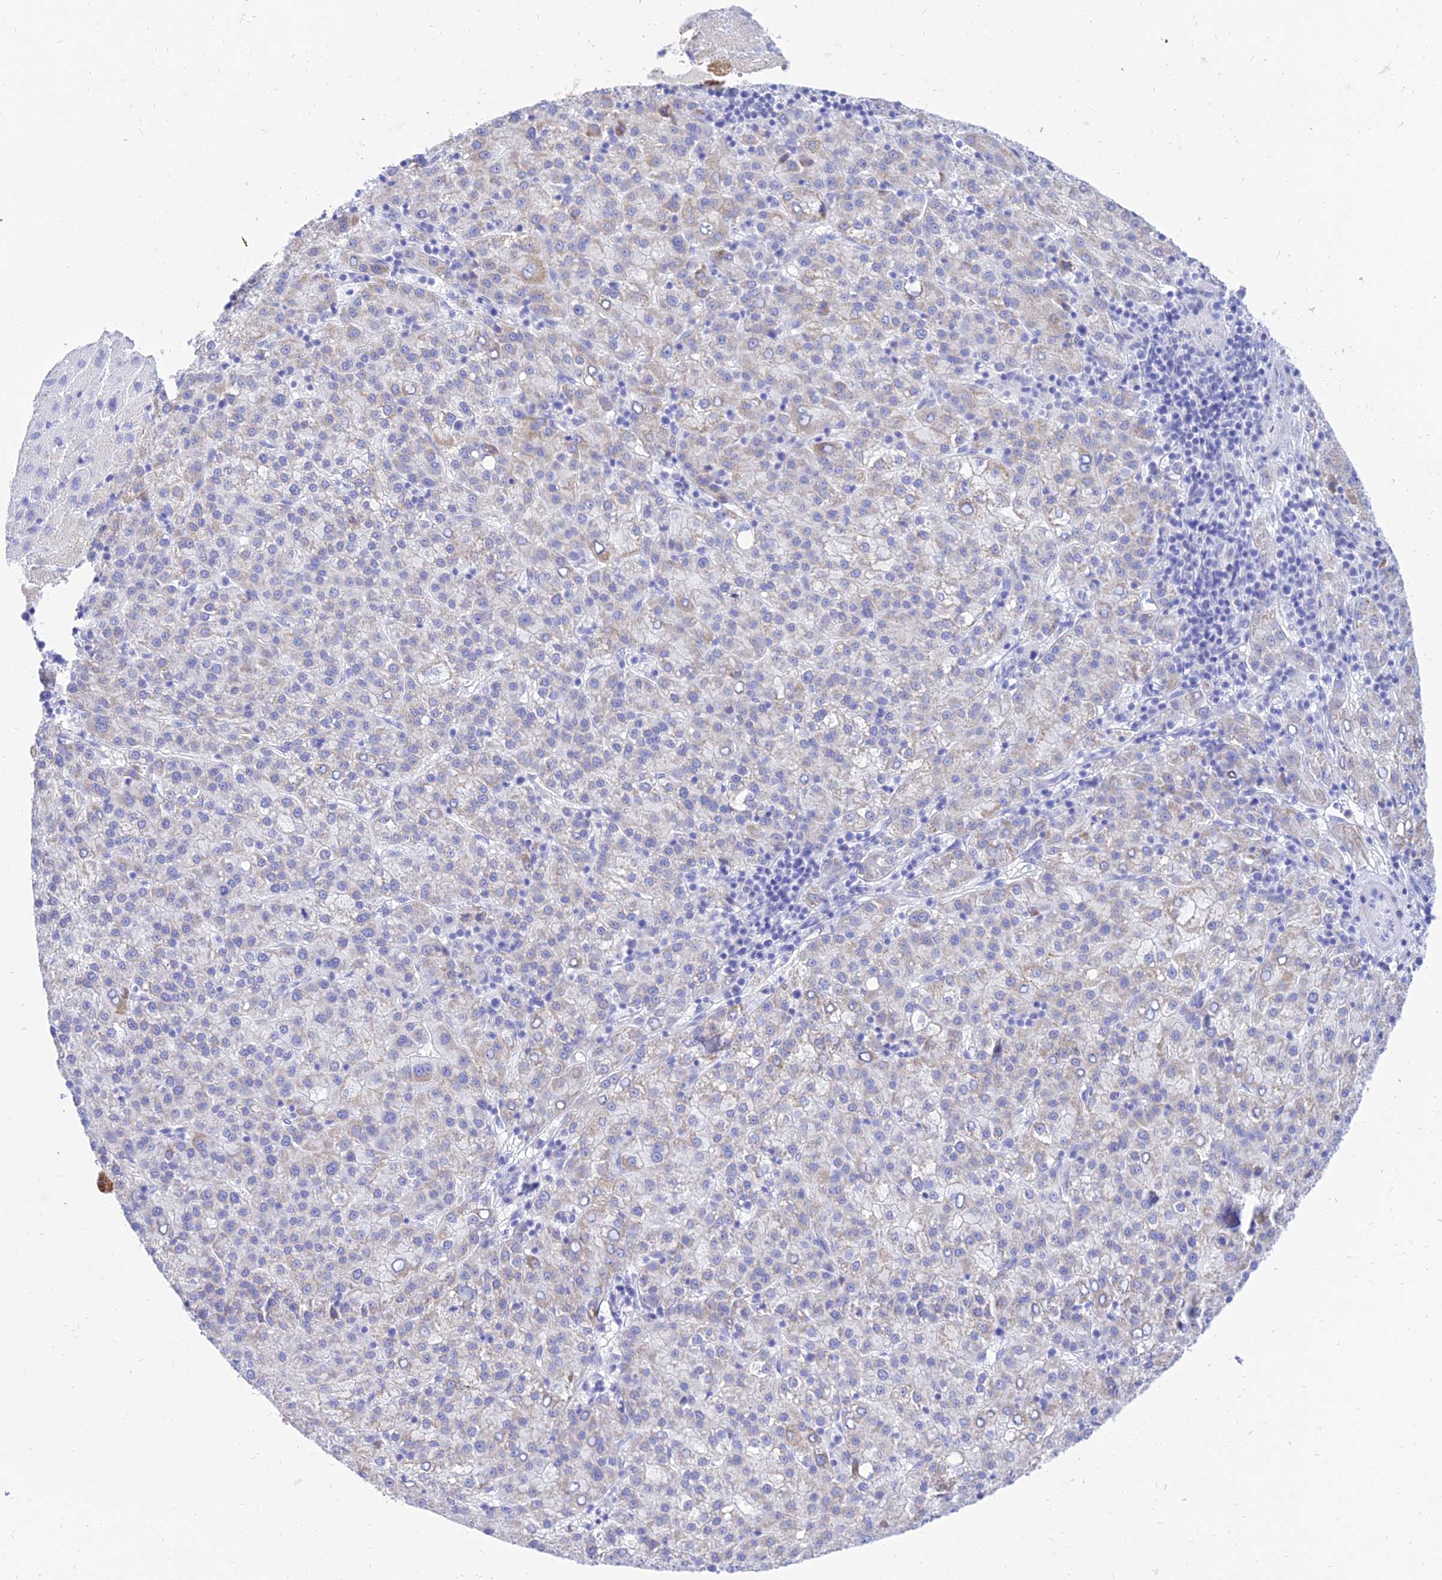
{"staining": {"intensity": "negative", "quantity": "none", "location": "none"}, "tissue": "liver cancer", "cell_type": "Tumor cells", "image_type": "cancer", "snomed": [{"axis": "morphology", "description": "Carcinoma, Hepatocellular, NOS"}, {"axis": "topography", "description": "Liver"}], "caption": "There is no significant expression in tumor cells of liver cancer.", "gene": "PKN3", "patient": {"sex": "female", "age": 58}}